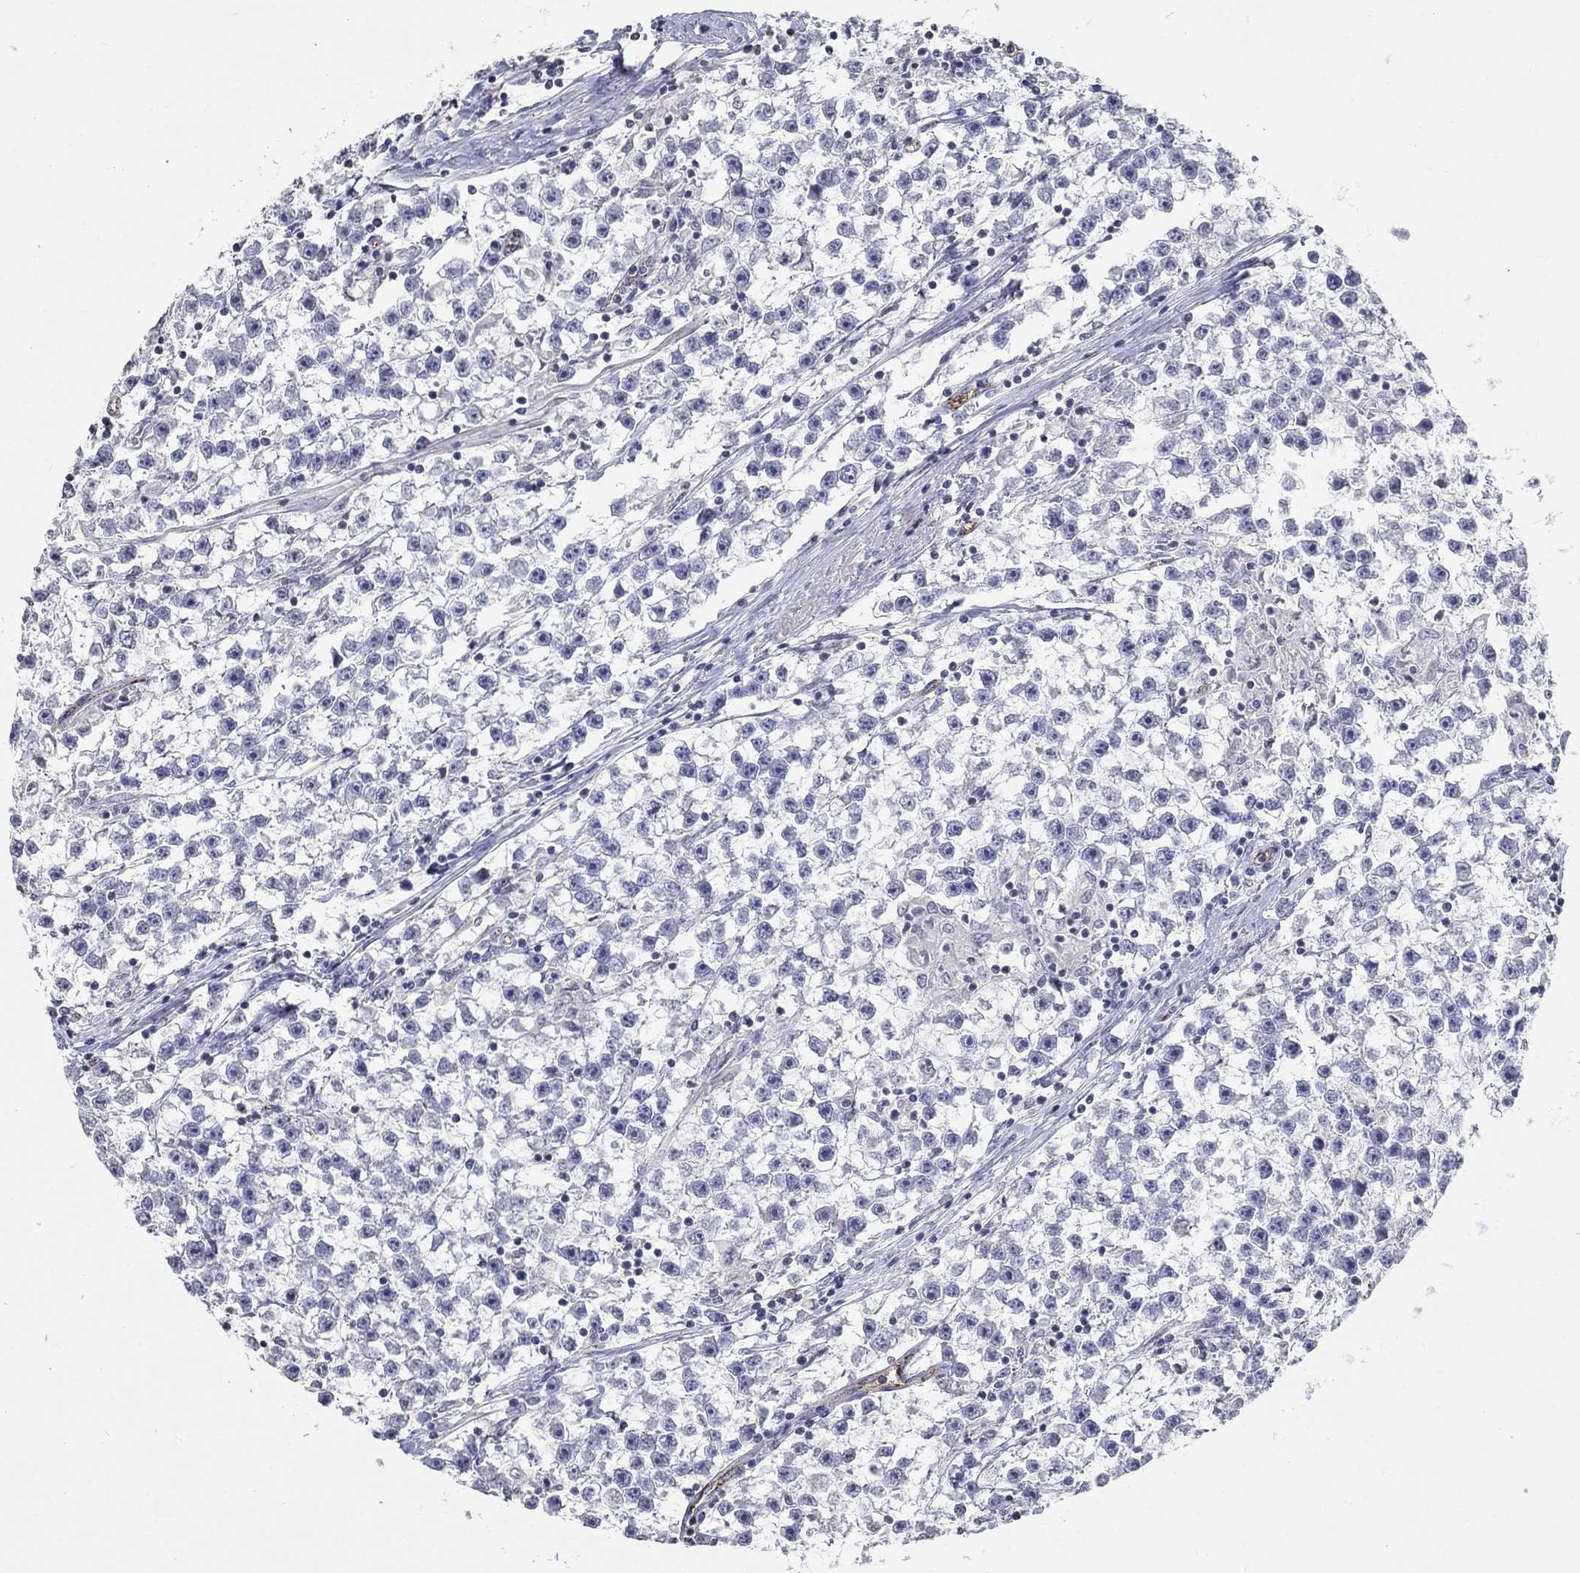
{"staining": {"intensity": "negative", "quantity": "none", "location": "none"}, "tissue": "testis cancer", "cell_type": "Tumor cells", "image_type": "cancer", "snomed": [{"axis": "morphology", "description": "Seminoma, NOS"}, {"axis": "topography", "description": "Testis"}], "caption": "Human seminoma (testis) stained for a protein using IHC exhibits no staining in tumor cells.", "gene": "TINAG", "patient": {"sex": "male", "age": 59}}